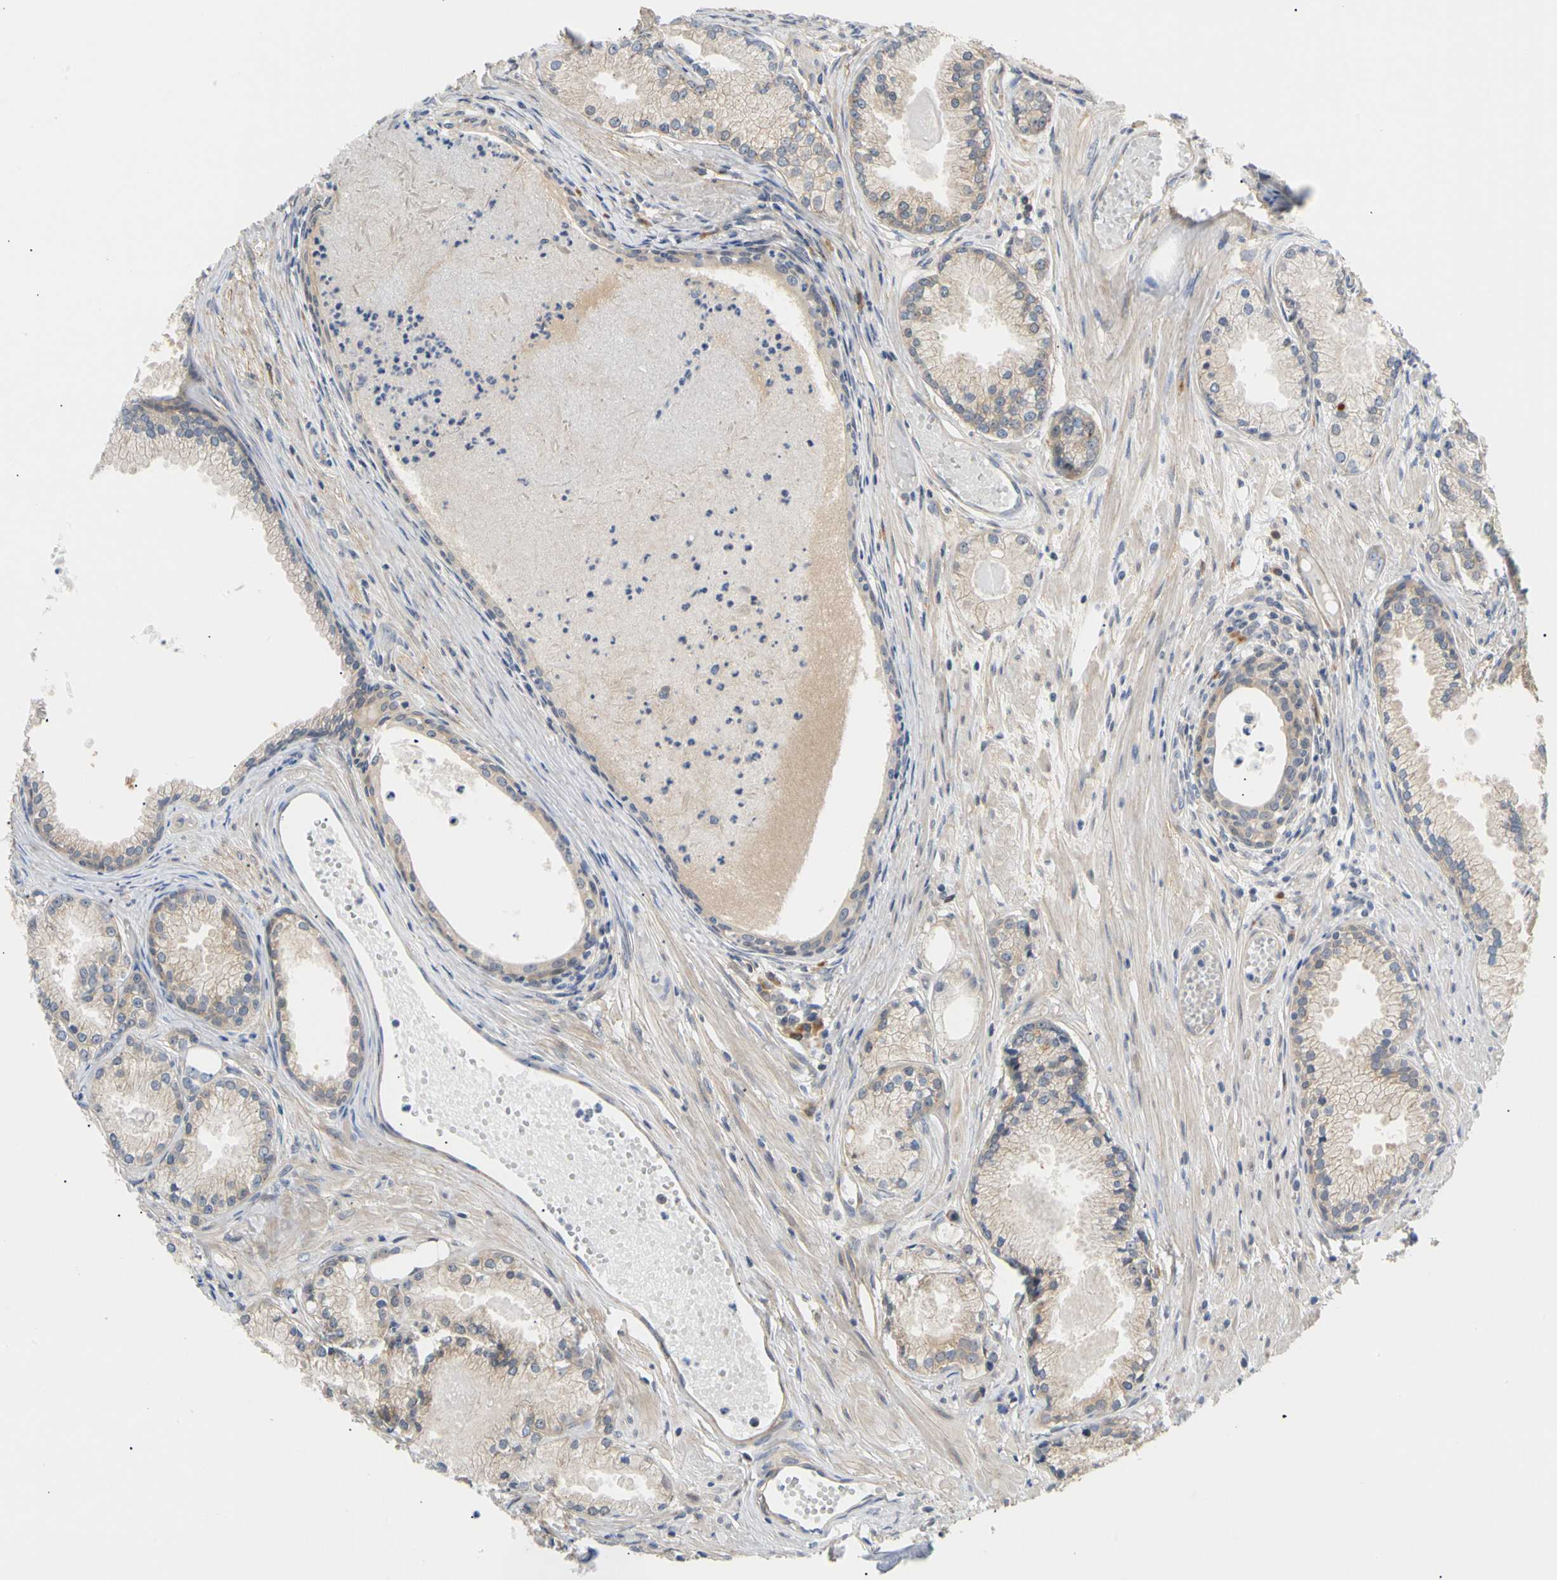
{"staining": {"intensity": "weak", "quantity": "25%-75%", "location": "cytoplasmic/membranous"}, "tissue": "prostate cancer", "cell_type": "Tumor cells", "image_type": "cancer", "snomed": [{"axis": "morphology", "description": "Adenocarcinoma, Low grade"}, {"axis": "topography", "description": "Prostate"}], "caption": "Immunohistochemical staining of human prostate cancer exhibits low levels of weak cytoplasmic/membranous protein expression in about 25%-75% of tumor cells.", "gene": "SEC23B", "patient": {"sex": "male", "age": 72}}